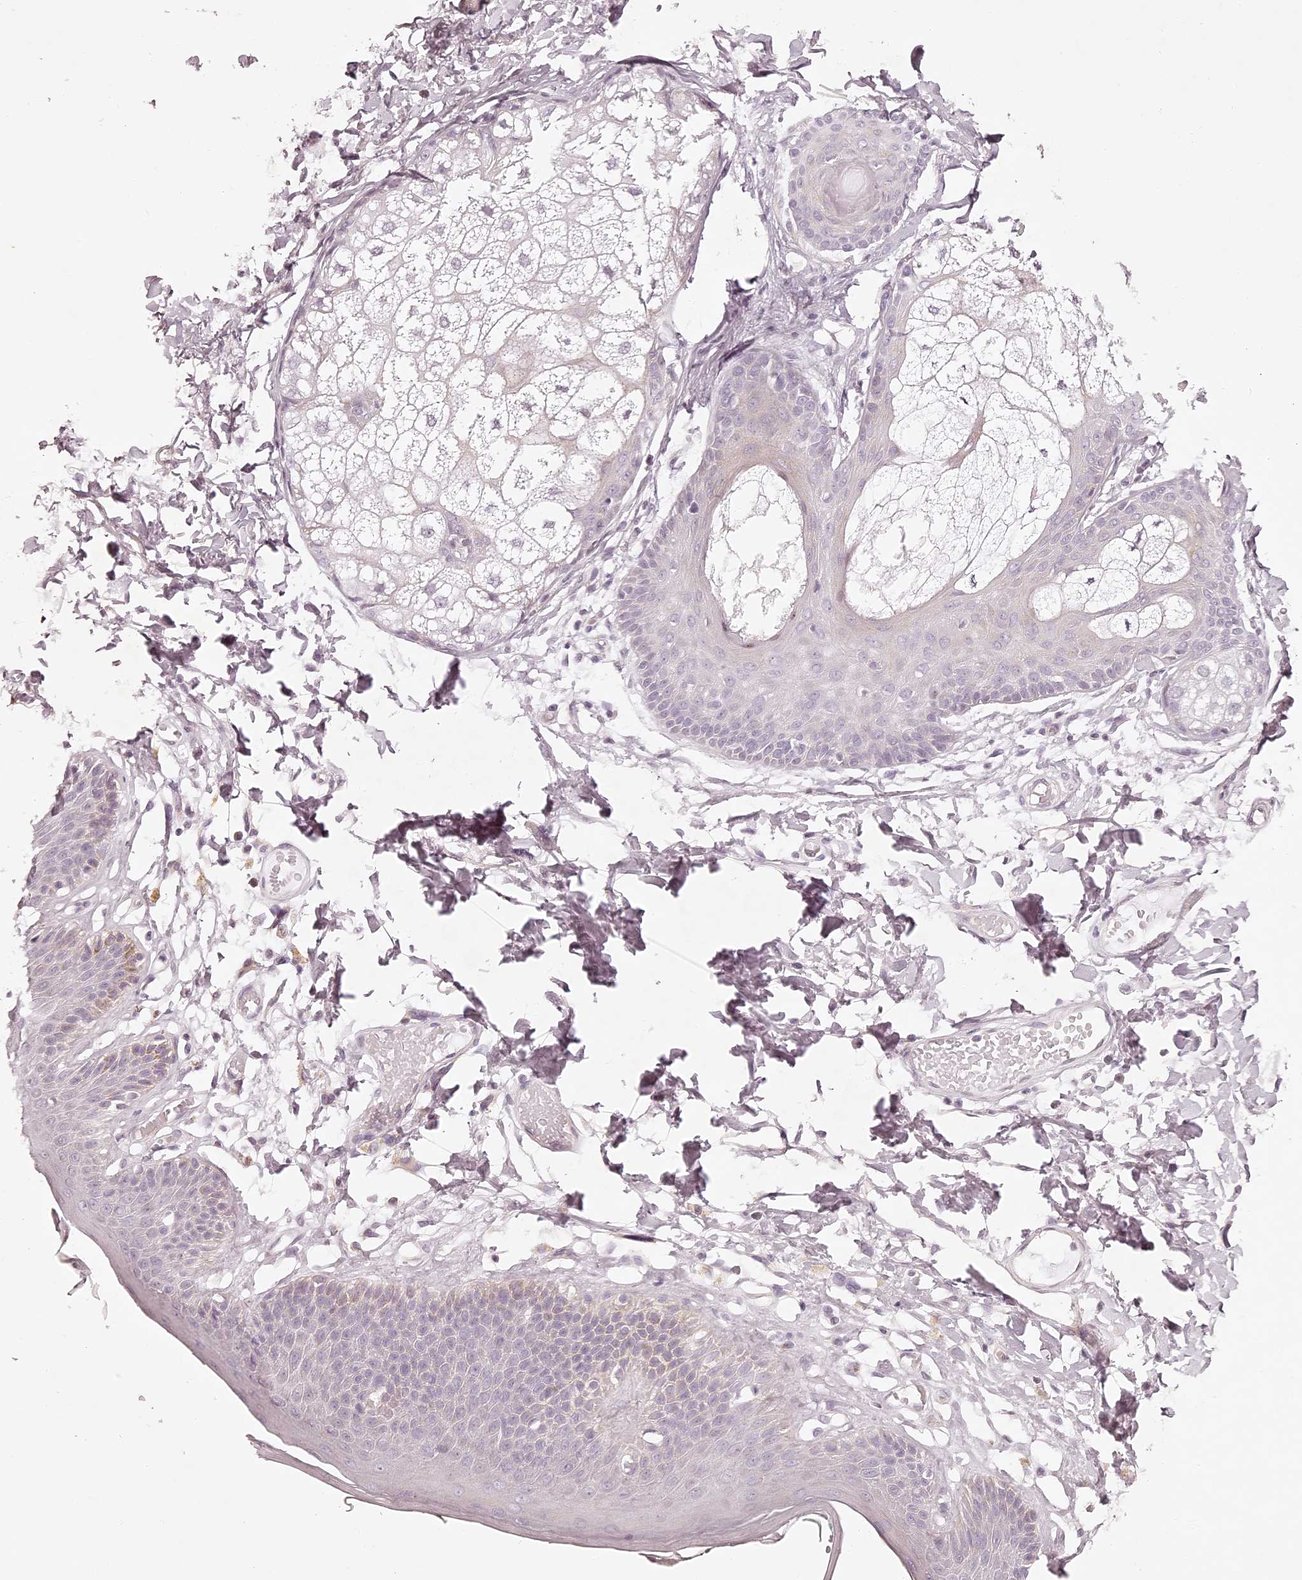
{"staining": {"intensity": "moderate", "quantity": "<25%", "location": "cytoplasmic/membranous"}, "tissue": "skin", "cell_type": "Epidermal cells", "image_type": "normal", "snomed": [{"axis": "morphology", "description": "Normal tissue, NOS"}, {"axis": "topography", "description": "Vulva"}], "caption": "This is an image of IHC staining of normal skin, which shows moderate staining in the cytoplasmic/membranous of epidermal cells.", "gene": "ELAPOR1", "patient": {"sex": "female", "age": 73}}